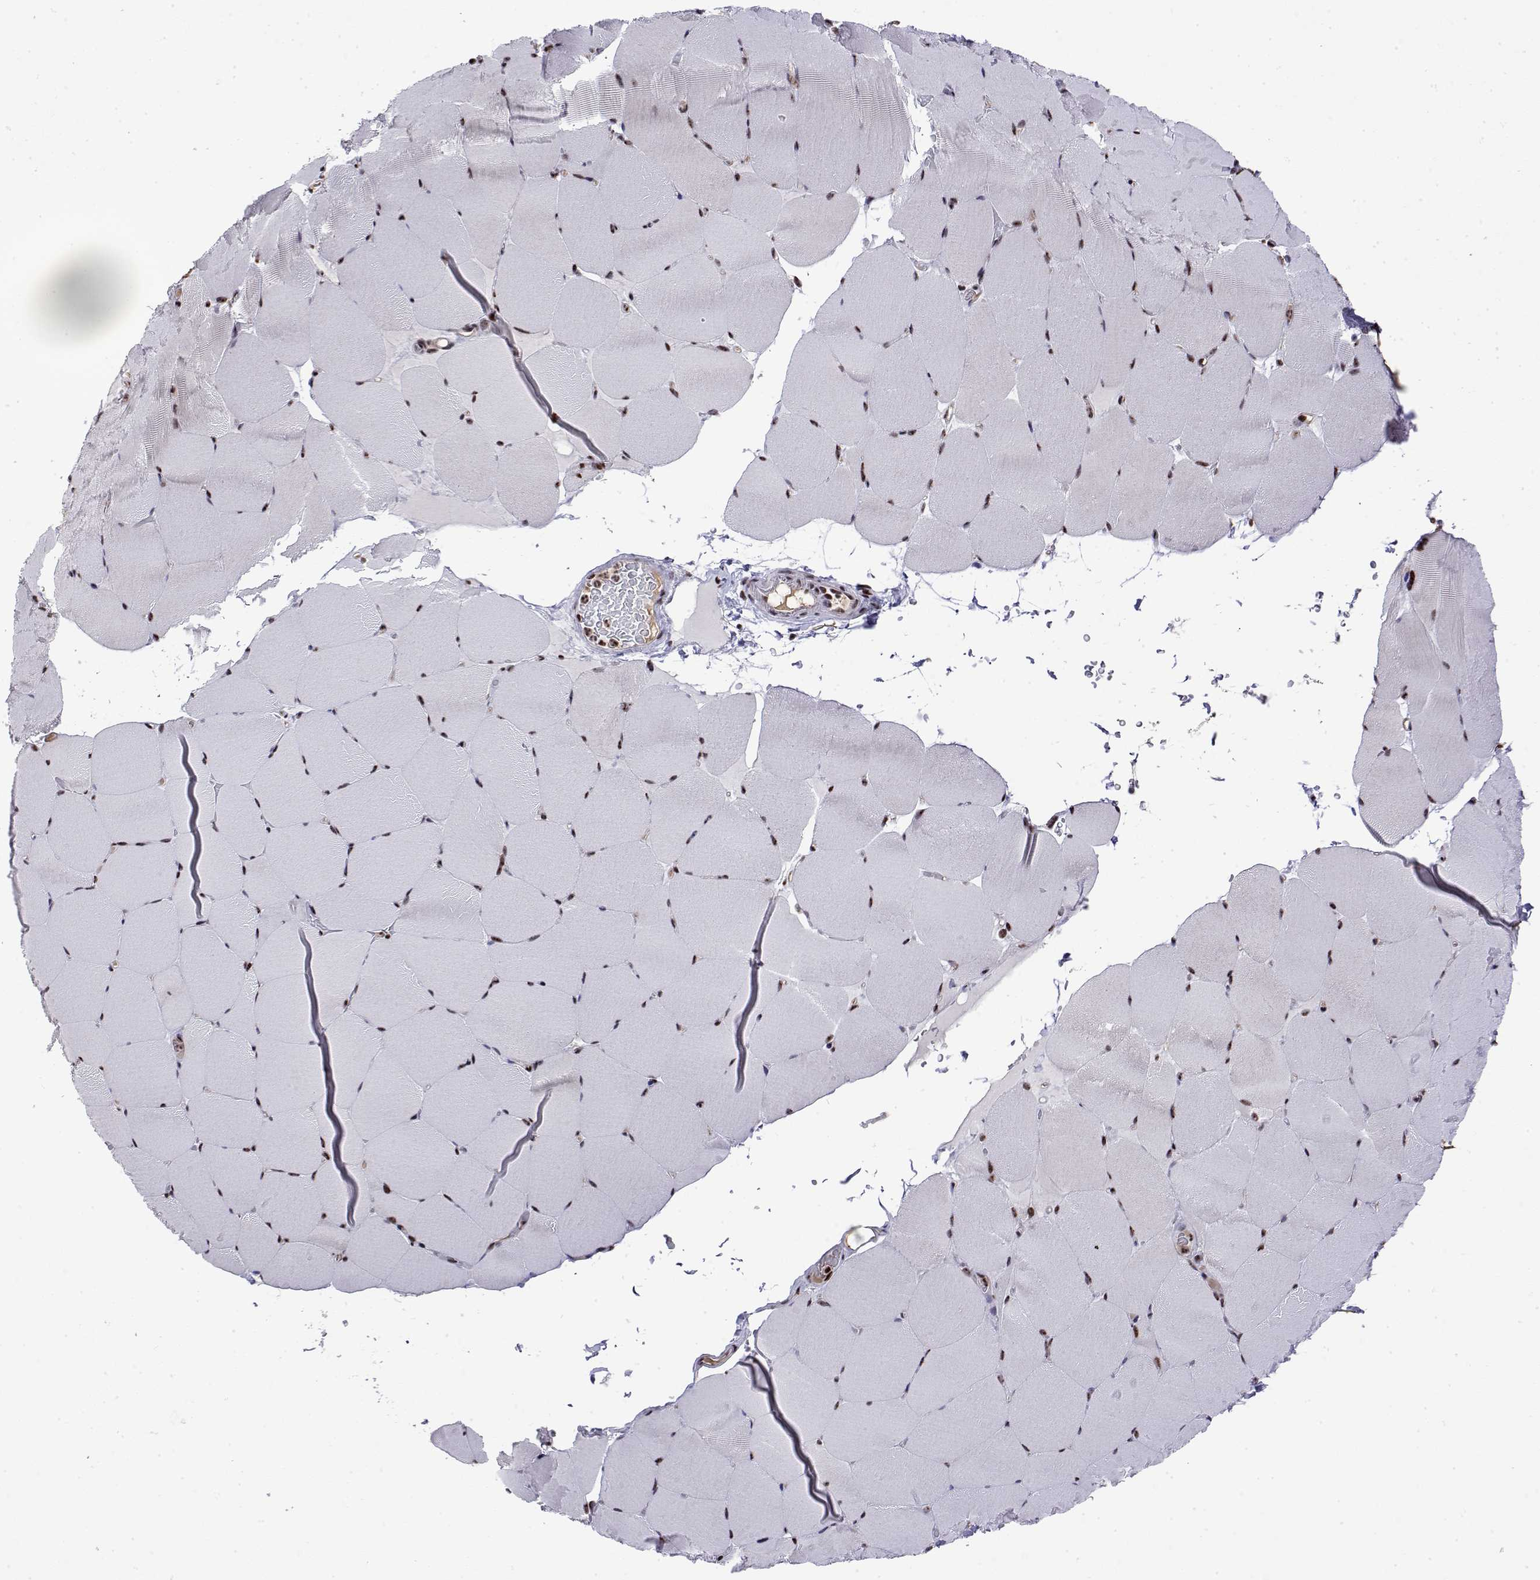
{"staining": {"intensity": "moderate", "quantity": "25%-75%", "location": "nuclear"}, "tissue": "skeletal muscle", "cell_type": "Myocytes", "image_type": "normal", "snomed": [{"axis": "morphology", "description": "Normal tissue, NOS"}, {"axis": "topography", "description": "Skeletal muscle"}], "caption": "Immunohistochemistry (IHC) (DAB) staining of unremarkable skeletal muscle reveals moderate nuclear protein staining in approximately 25%-75% of myocytes.", "gene": "POLDIP3", "patient": {"sex": "female", "age": 37}}